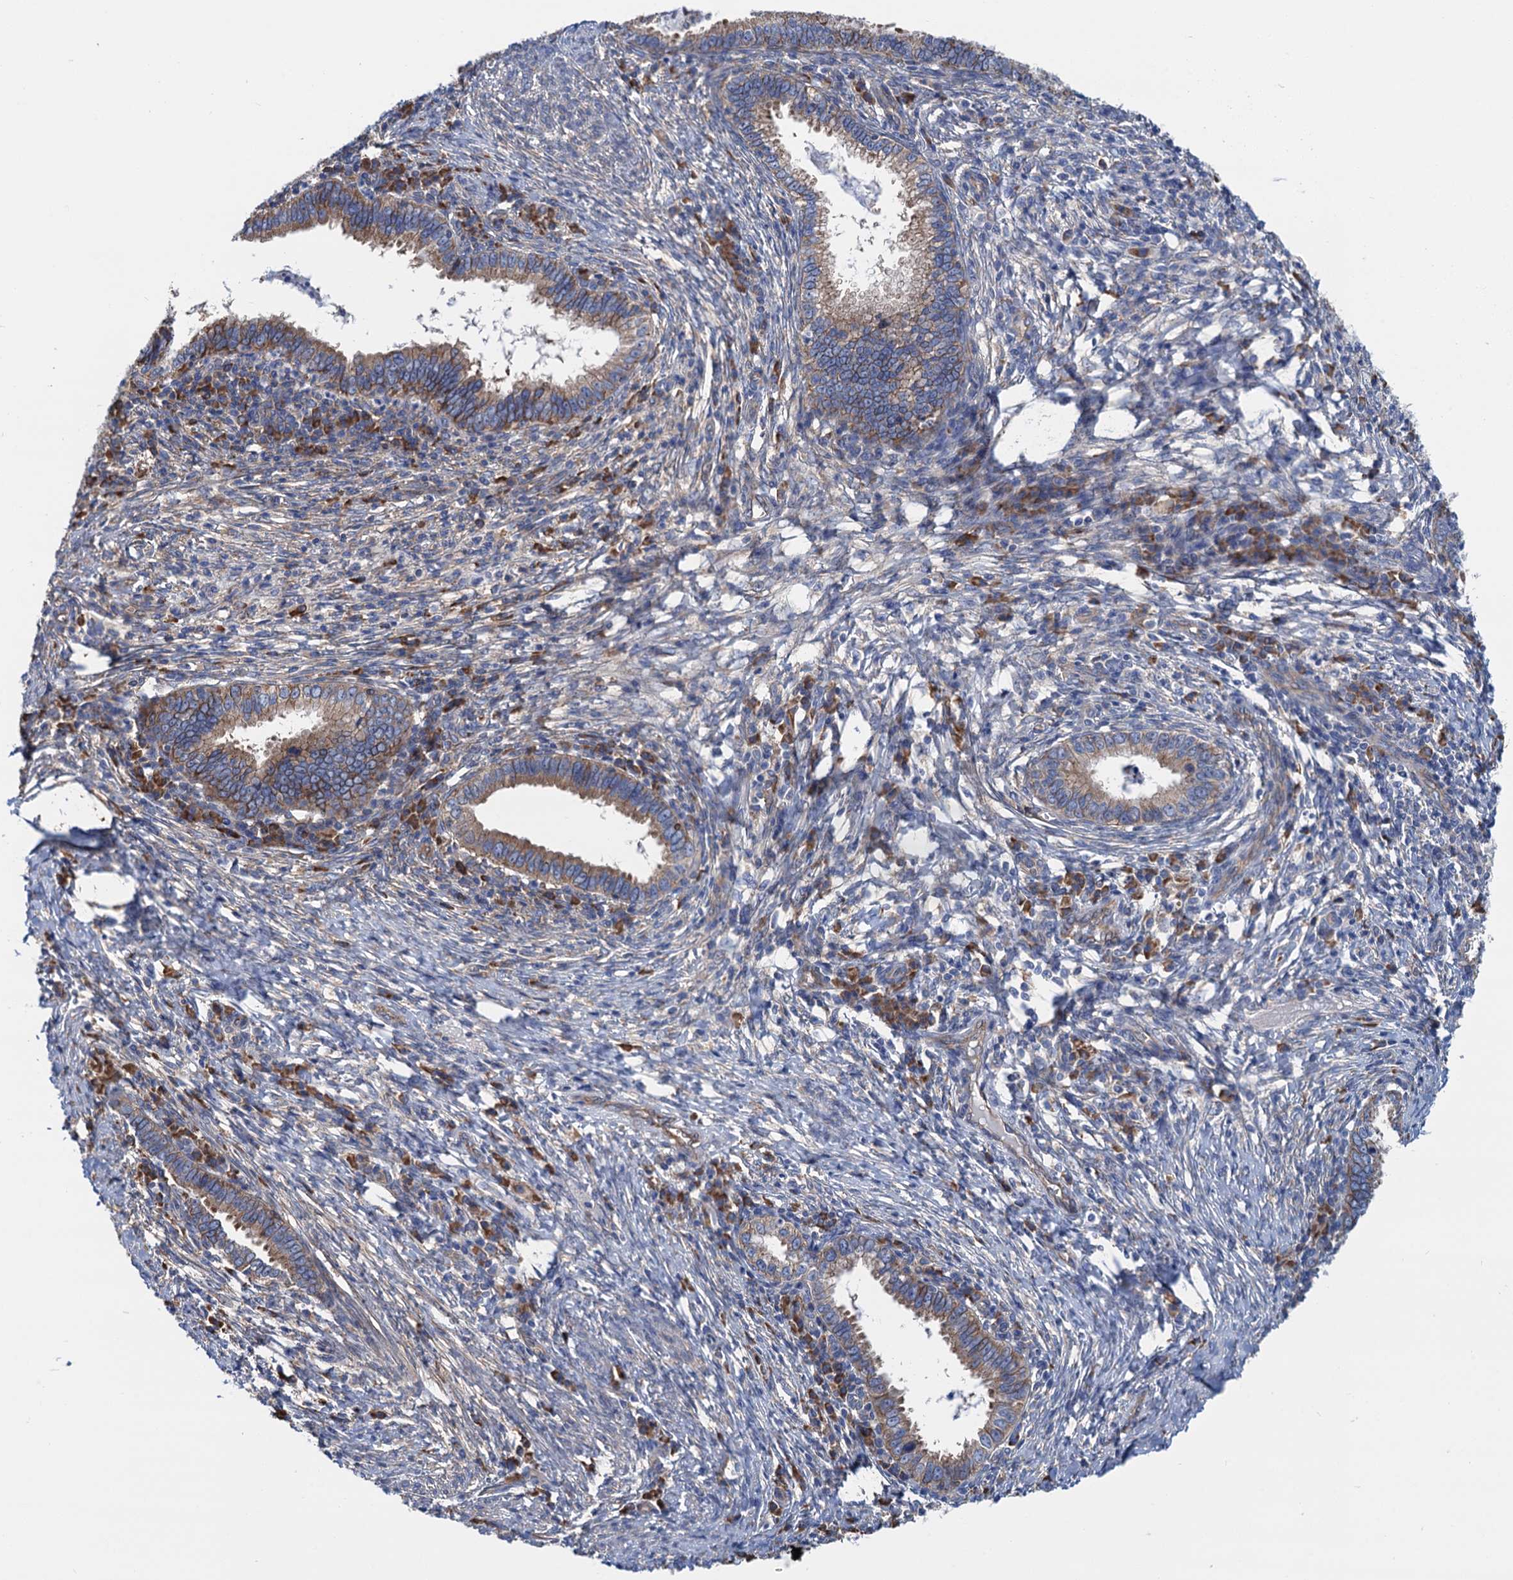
{"staining": {"intensity": "moderate", "quantity": ">75%", "location": "cytoplasmic/membranous"}, "tissue": "cervical cancer", "cell_type": "Tumor cells", "image_type": "cancer", "snomed": [{"axis": "morphology", "description": "Adenocarcinoma, NOS"}, {"axis": "topography", "description": "Cervix"}], "caption": "IHC (DAB) staining of human cervical cancer demonstrates moderate cytoplasmic/membranous protein positivity in about >75% of tumor cells. (DAB (3,3'-diaminobenzidine) = brown stain, brightfield microscopy at high magnification).", "gene": "SLC12A7", "patient": {"sex": "female", "age": 36}}